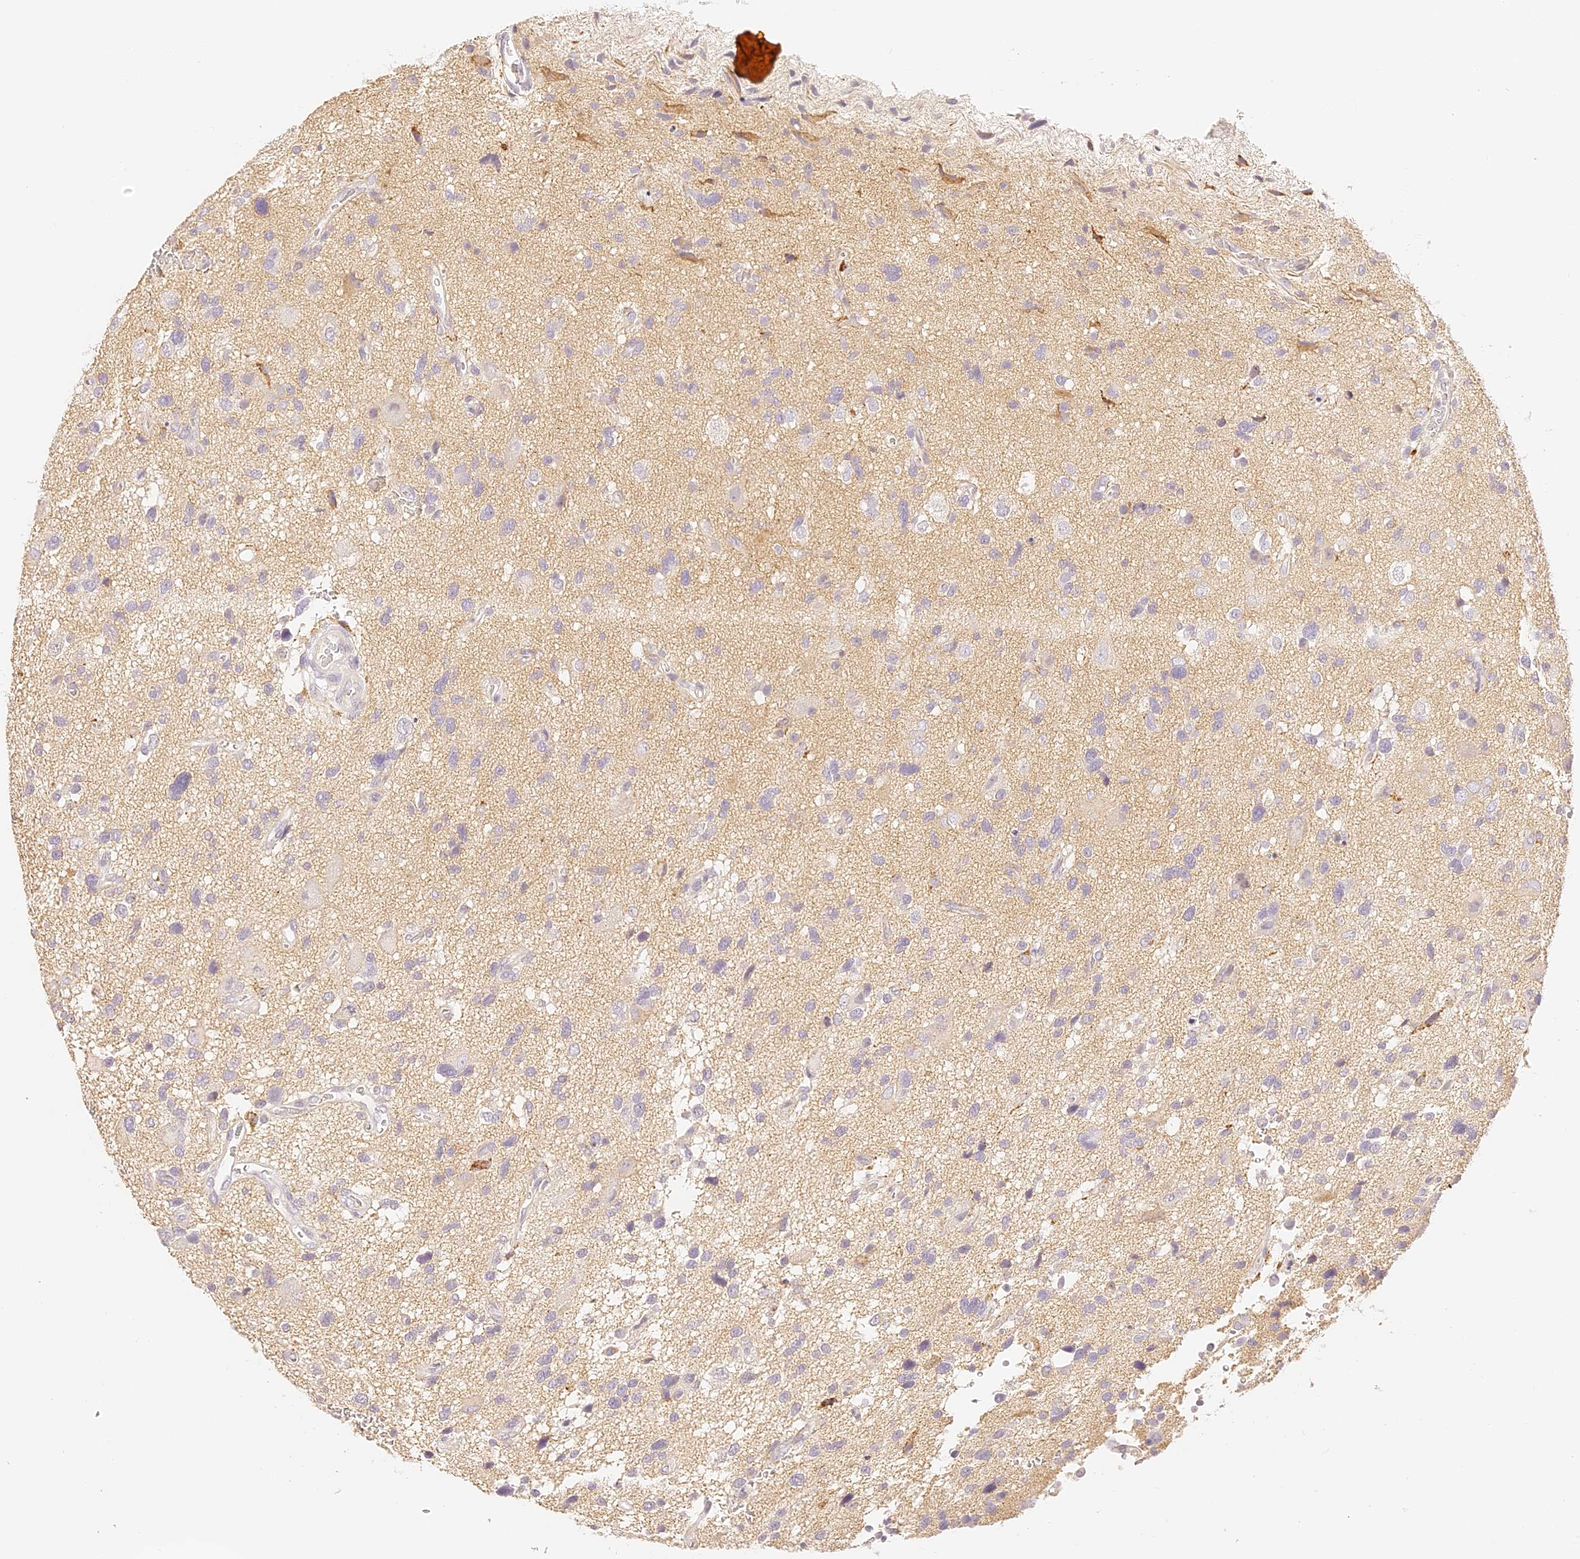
{"staining": {"intensity": "negative", "quantity": "none", "location": "none"}, "tissue": "glioma", "cell_type": "Tumor cells", "image_type": "cancer", "snomed": [{"axis": "morphology", "description": "Glioma, malignant, High grade"}, {"axis": "topography", "description": "Brain"}], "caption": "High magnification brightfield microscopy of high-grade glioma (malignant) stained with DAB (brown) and counterstained with hematoxylin (blue): tumor cells show no significant staining.", "gene": "TRIM45", "patient": {"sex": "male", "age": 33}}